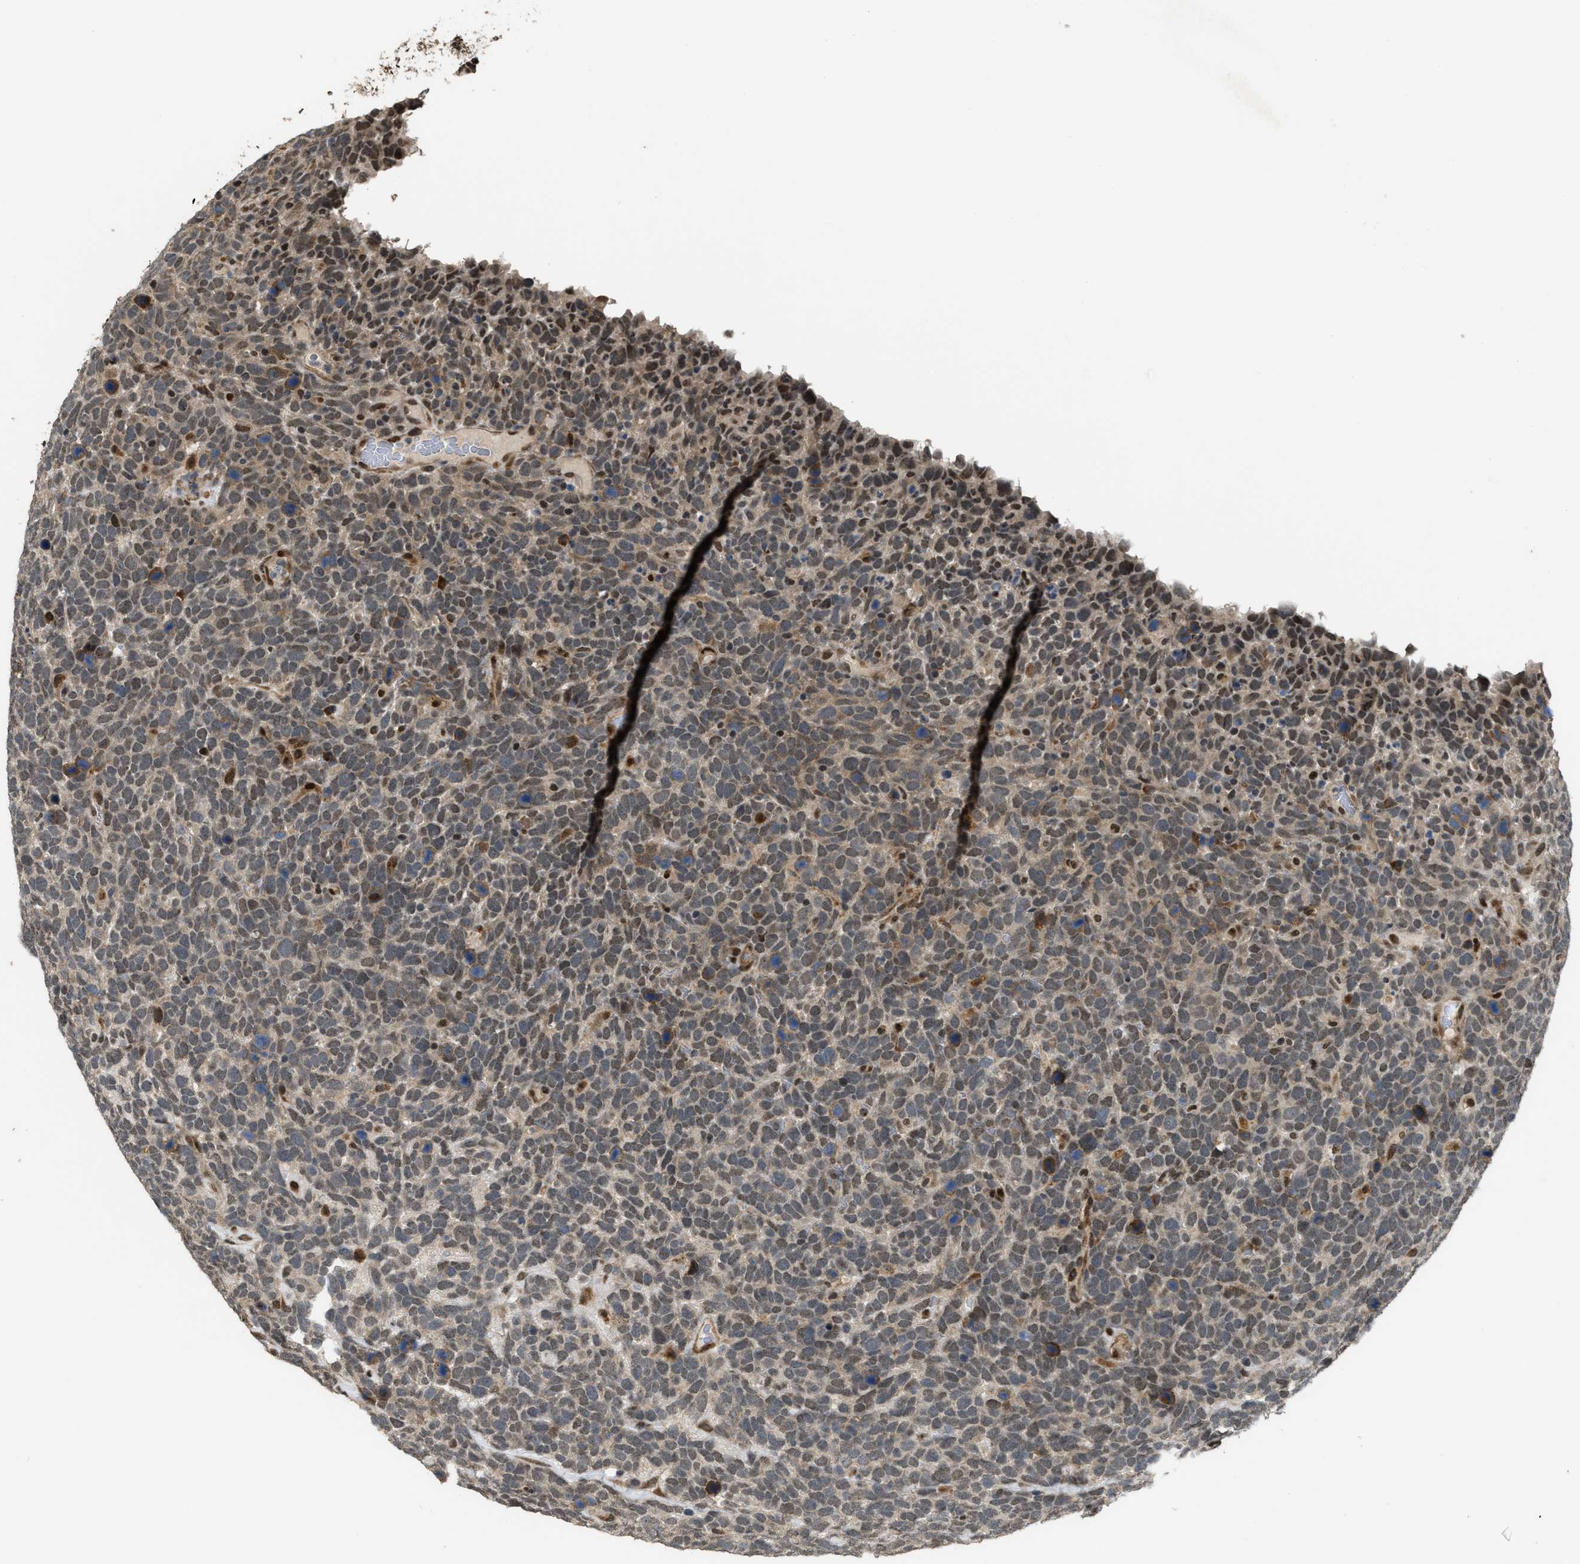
{"staining": {"intensity": "weak", "quantity": ">75%", "location": "cytoplasmic/membranous,nuclear"}, "tissue": "urothelial cancer", "cell_type": "Tumor cells", "image_type": "cancer", "snomed": [{"axis": "morphology", "description": "Urothelial carcinoma, High grade"}, {"axis": "topography", "description": "Urinary bladder"}], "caption": "Immunohistochemistry staining of urothelial cancer, which reveals low levels of weak cytoplasmic/membranous and nuclear positivity in about >75% of tumor cells indicating weak cytoplasmic/membranous and nuclear protein positivity. The staining was performed using DAB (brown) for protein detection and nuclei were counterstained in hematoxylin (blue).", "gene": "SERTAD2", "patient": {"sex": "female", "age": 82}}